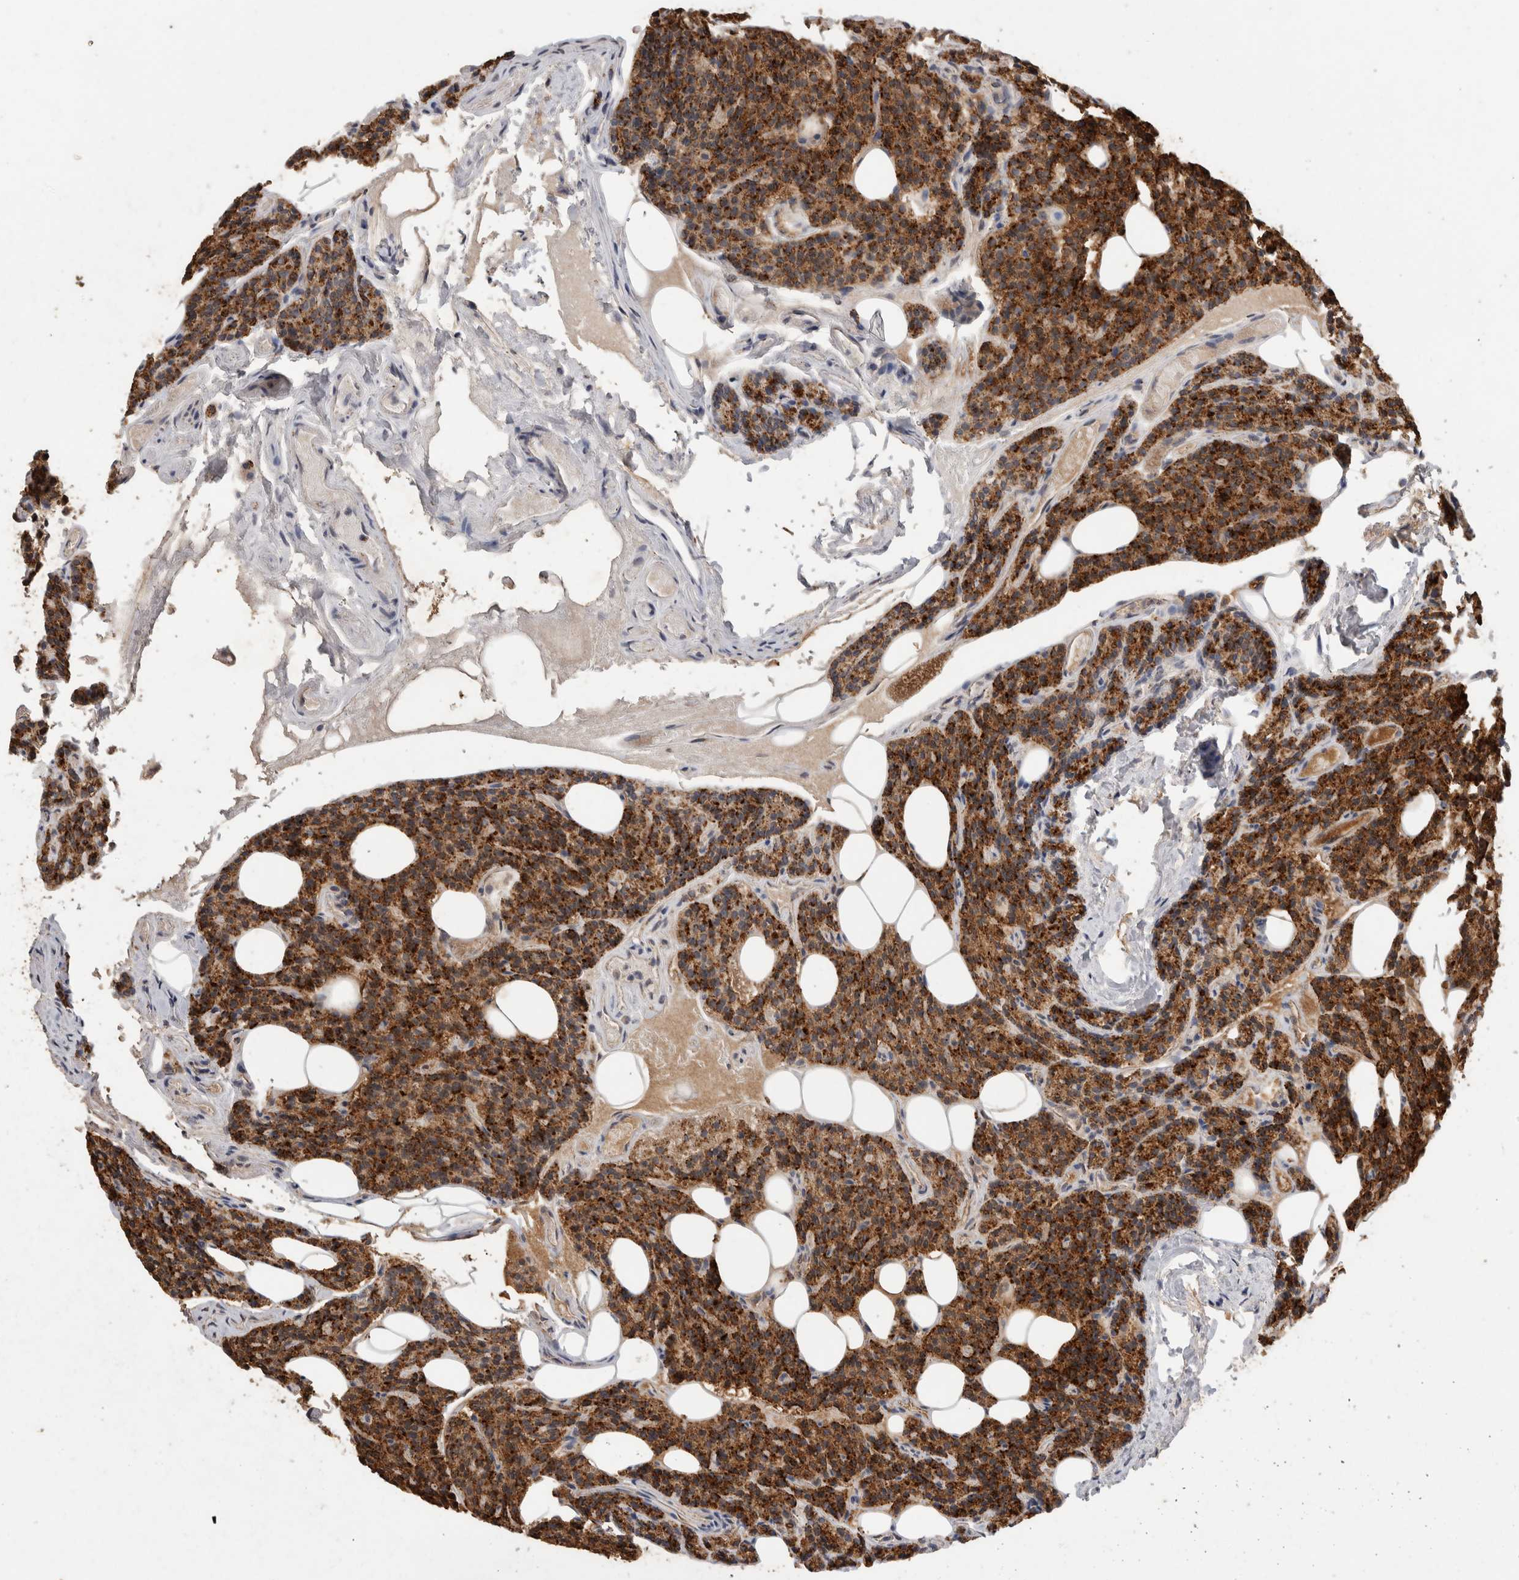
{"staining": {"intensity": "strong", "quantity": ">75%", "location": "cytoplasmic/membranous"}, "tissue": "parathyroid gland", "cell_type": "Glandular cells", "image_type": "normal", "snomed": [{"axis": "morphology", "description": "Normal tissue, NOS"}, {"axis": "topography", "description": "Parathyroid gland"}], "caption": "Parathyroid gland stained with immunohistochemistry (IHC) reveals strong cytoplasmic/membranous staining in approximately >75% of glandular cells.", "gene": "ARSA", "patient": {"sex": "female", "age": 85}}